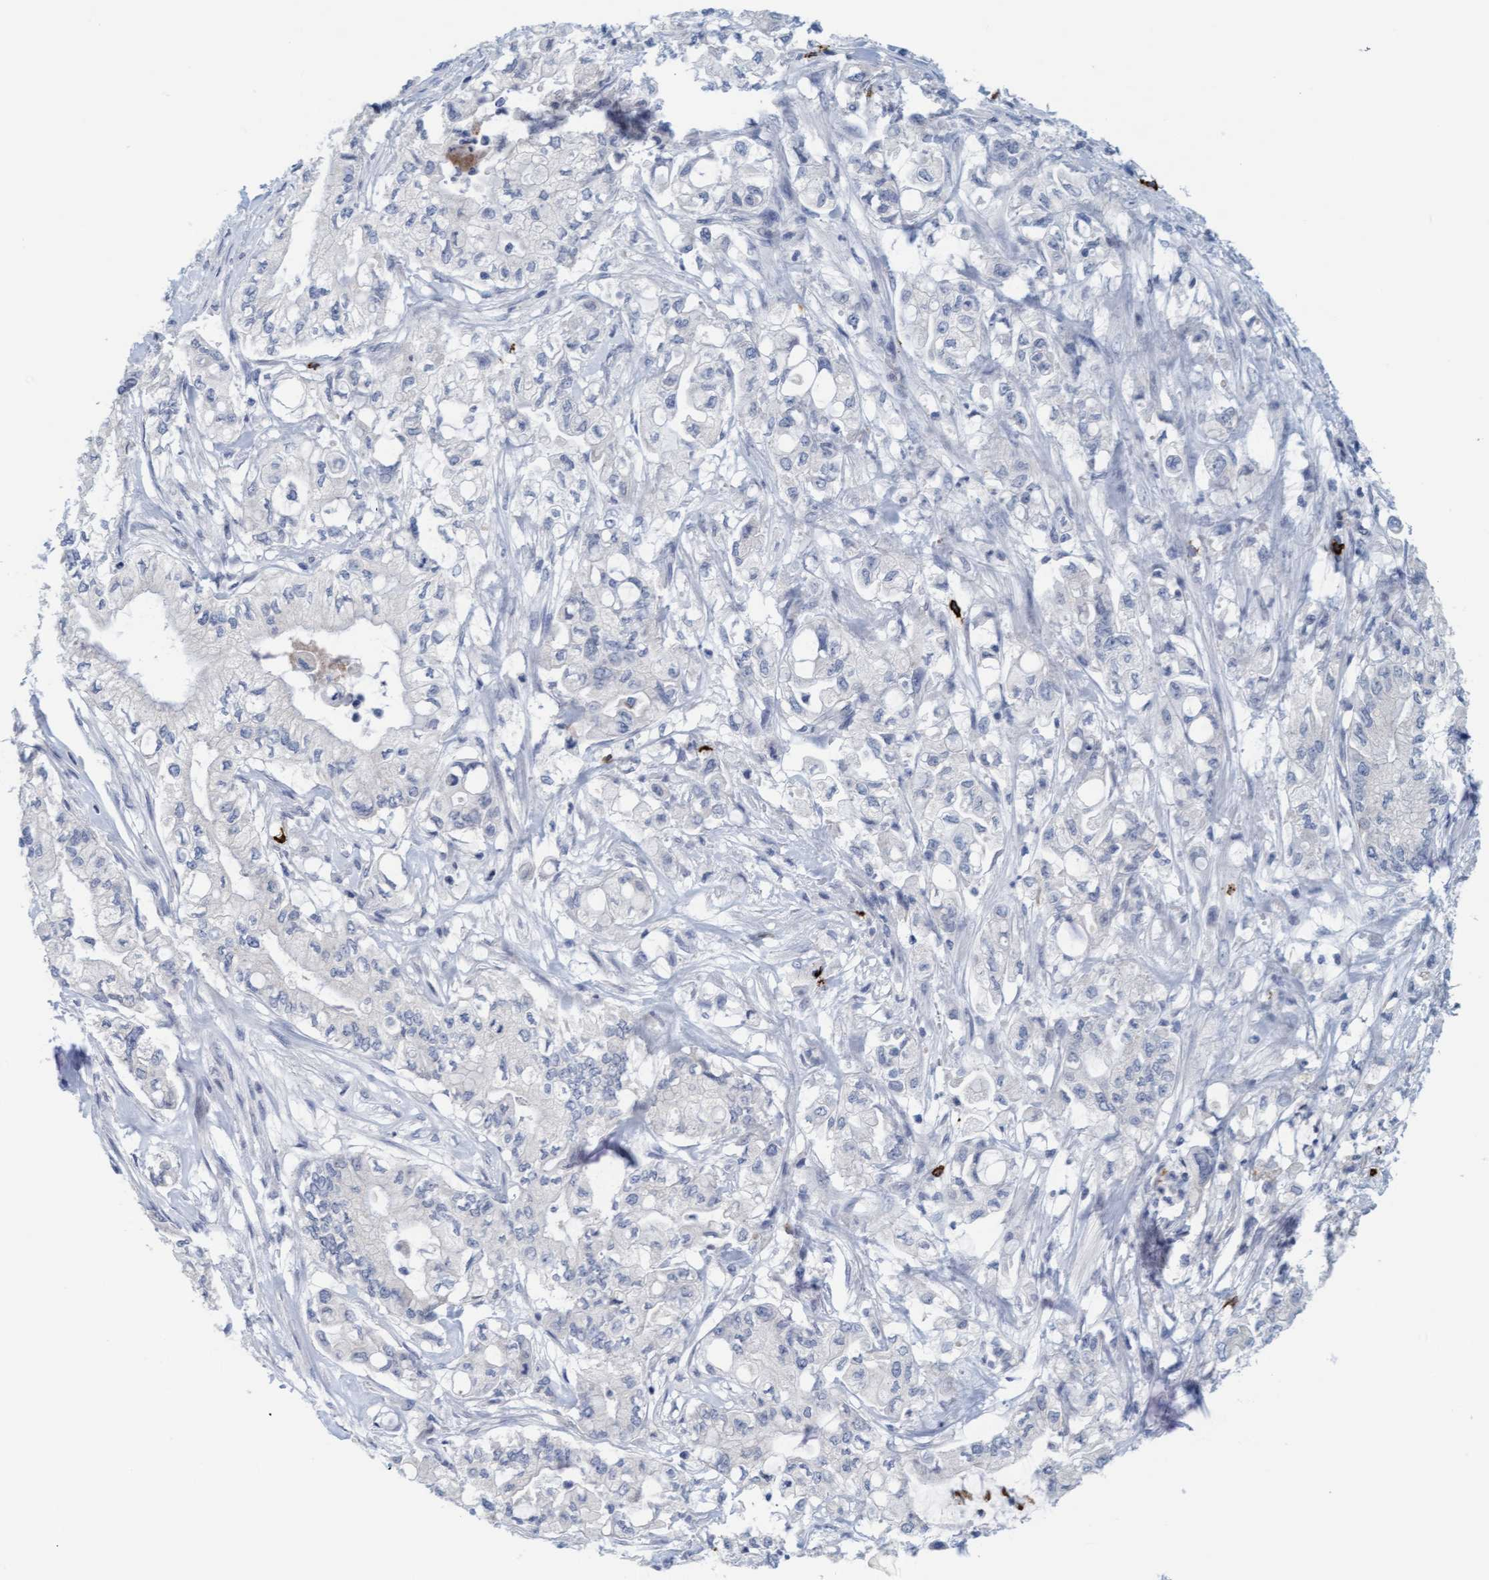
{"staining": {"intensity": "negative", "quantity": "none", "location": "none"}, "tissue": "pancreatic cancer", "cell_type": "Tumor cells", "image_type": "cancer", "snomed": [{"axis": "morphology", "description": "Adenocarcinoma, NOS"}, {"axis": "topography", "description": "Pancreas"}], "caption": "Human pancreatic adenocarcinoma stained for a protein using immunohistochemistry (IHC) reveals no positivity in tumor cells.", "gene": "CPA3", "patient": {"sex": "male", "age": 79}}